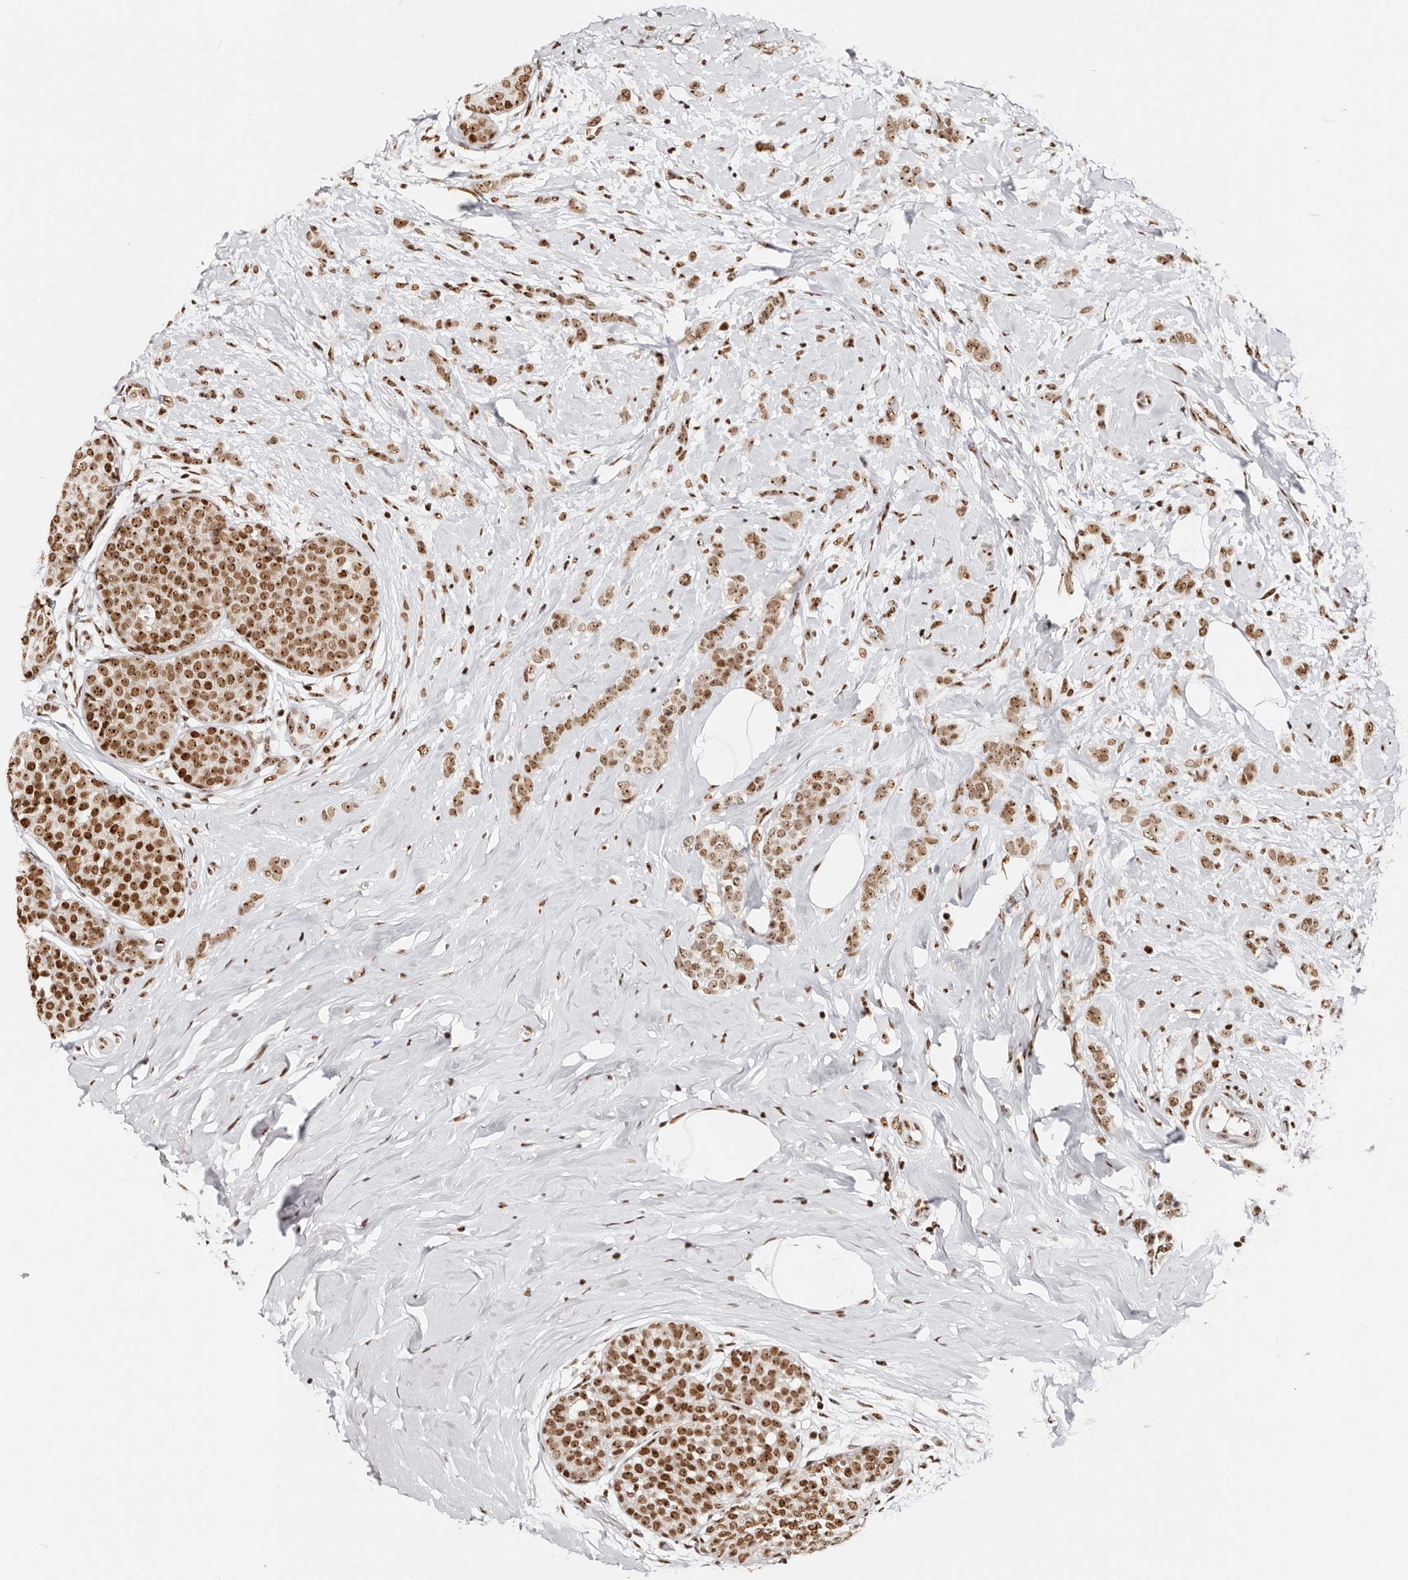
{"staining": {"intensity": "strong", "quantity": ">75%", "location": "nuclear"}, "tissue": "breast cancer", "cell_type": "Tumor cells", "image_type": "cancer", "snomed": [{"axis": "morphology", "description": "Lobular carcinoma, in situ"}, {"axis": "morphology", "description": "Lobular carcinoma"}, {"axis": "topography", "description": "Breast"}], "caption": "A histopathology image showing strong nuclear positivity in about >75% of tumor cells in breast cancer, as visualized by brown immunohistochemical staining.", "gene": "IQGAP3", "patient": {"sex": "female", "age": 41}}